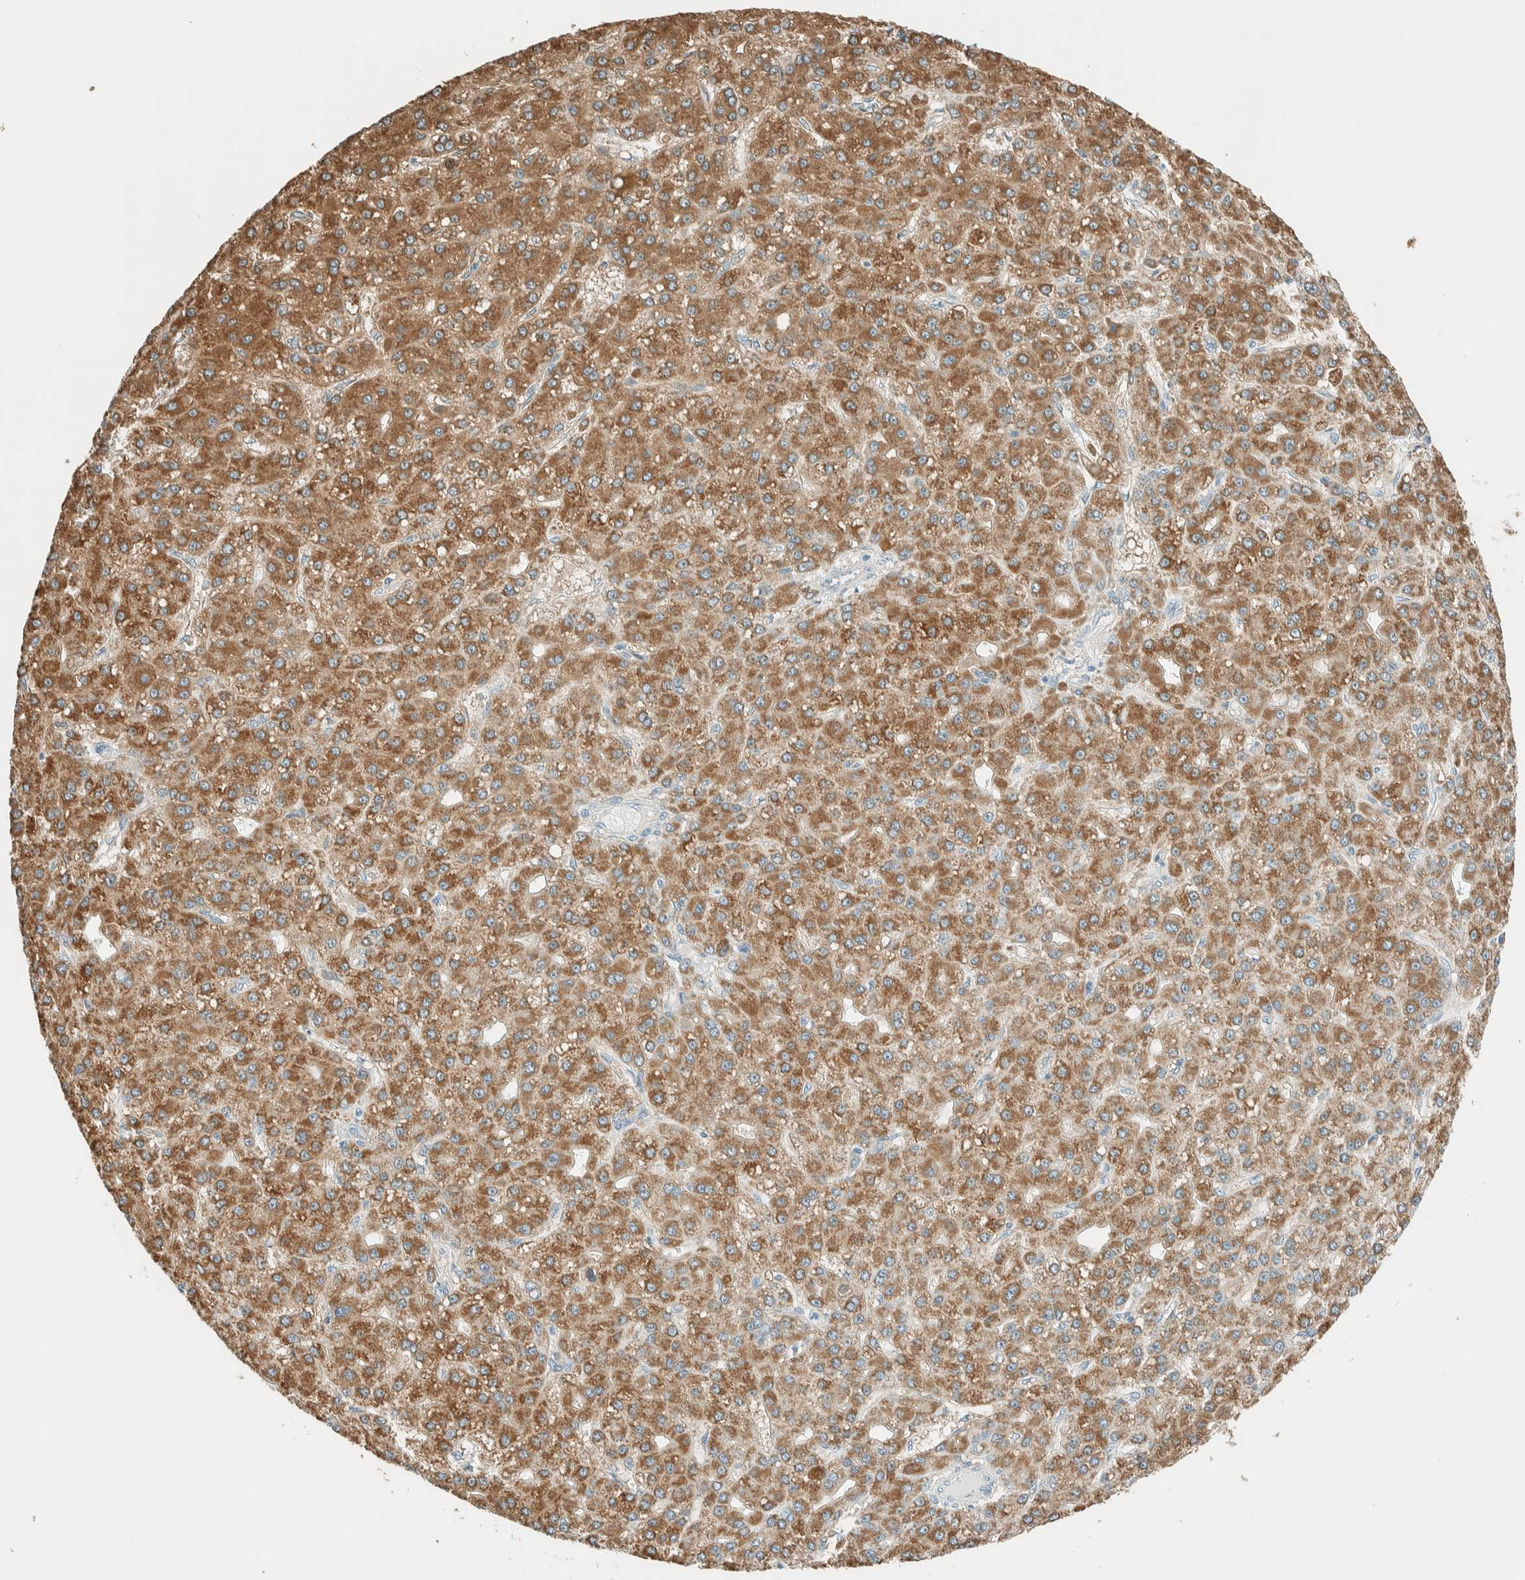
{"staining": {"intensity": "moderate", "quantity": ">75%", "location": "cytoplasmic/membranous"}, "tissue": "liver cancer", "cell_type": "Tumor cells", "image_type": "cancer", "snomed": [{"axis": "morphology", "description": "Carcinoma, Hepatocellular, NOS"}, {"axis": "topography", "description": "Liver"}], "caption": "A micrograph showing moderate cytoplasmic/membranous expression in approximately >75% of tumor cells in hepatocellular carcinoma (liver), as visualized by brown immunohistochemical staining.", "gene": "ALDH7A1", "patient": {"sex": "male", "age": 67}}